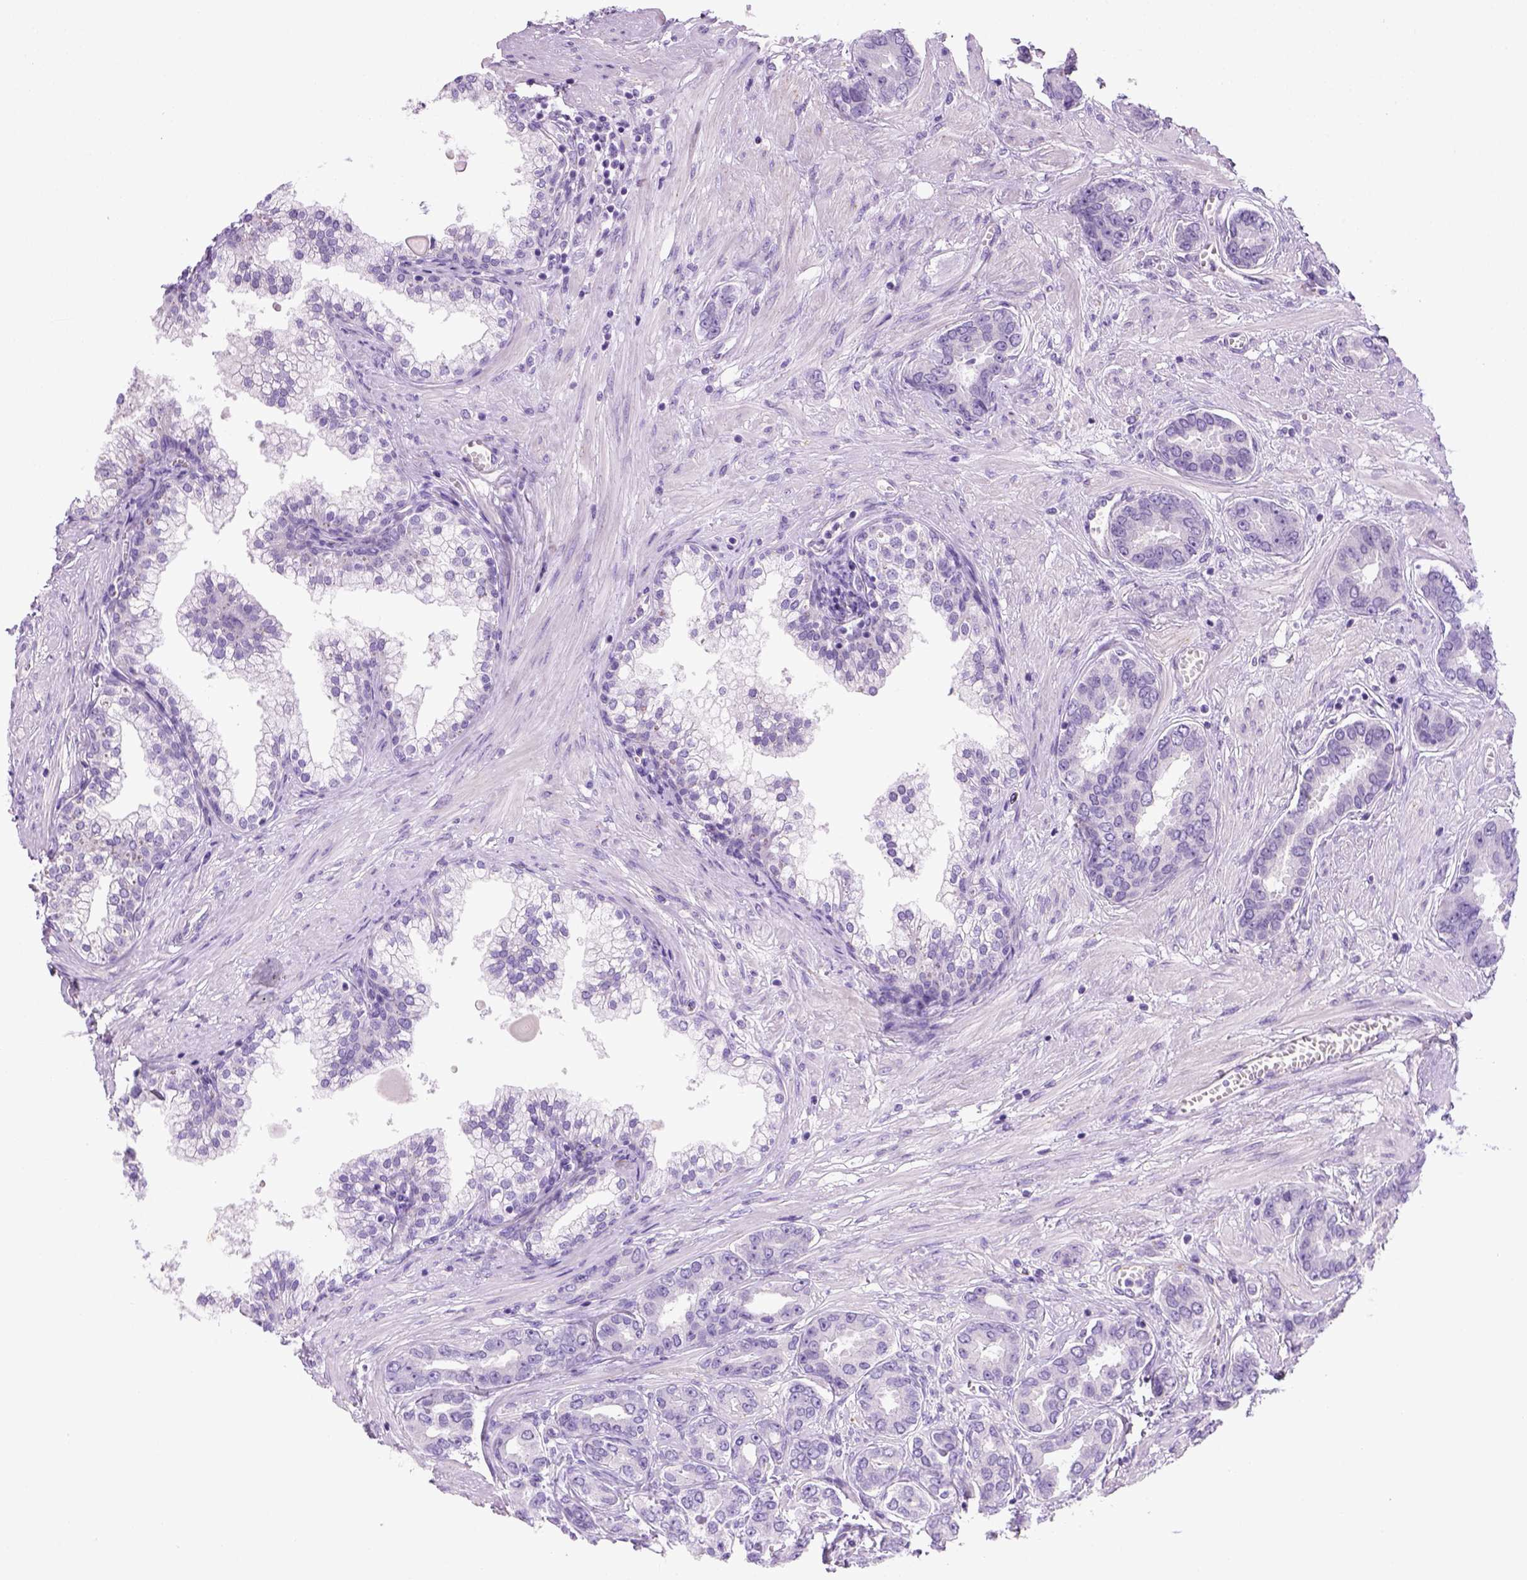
{"staining": {"intensity": "negative", "quantity": "none", "location": "none"}, "tissue": "prostate cancer", "cell_type": "Tumor cells", "image_type": "cancer", "snomed": [{"axis": "morphology", "description": "Adenocarcinoma, NOS"}, {"axis": "topography", "description": "Prostate"}], "caption": "This is an immunohistochemistry photomicrograph of adenocarcinoma (prostate). There is no expression in tumor cells.", "gene": "KRT71", "patient": {"sex": "male", "age": 67}}